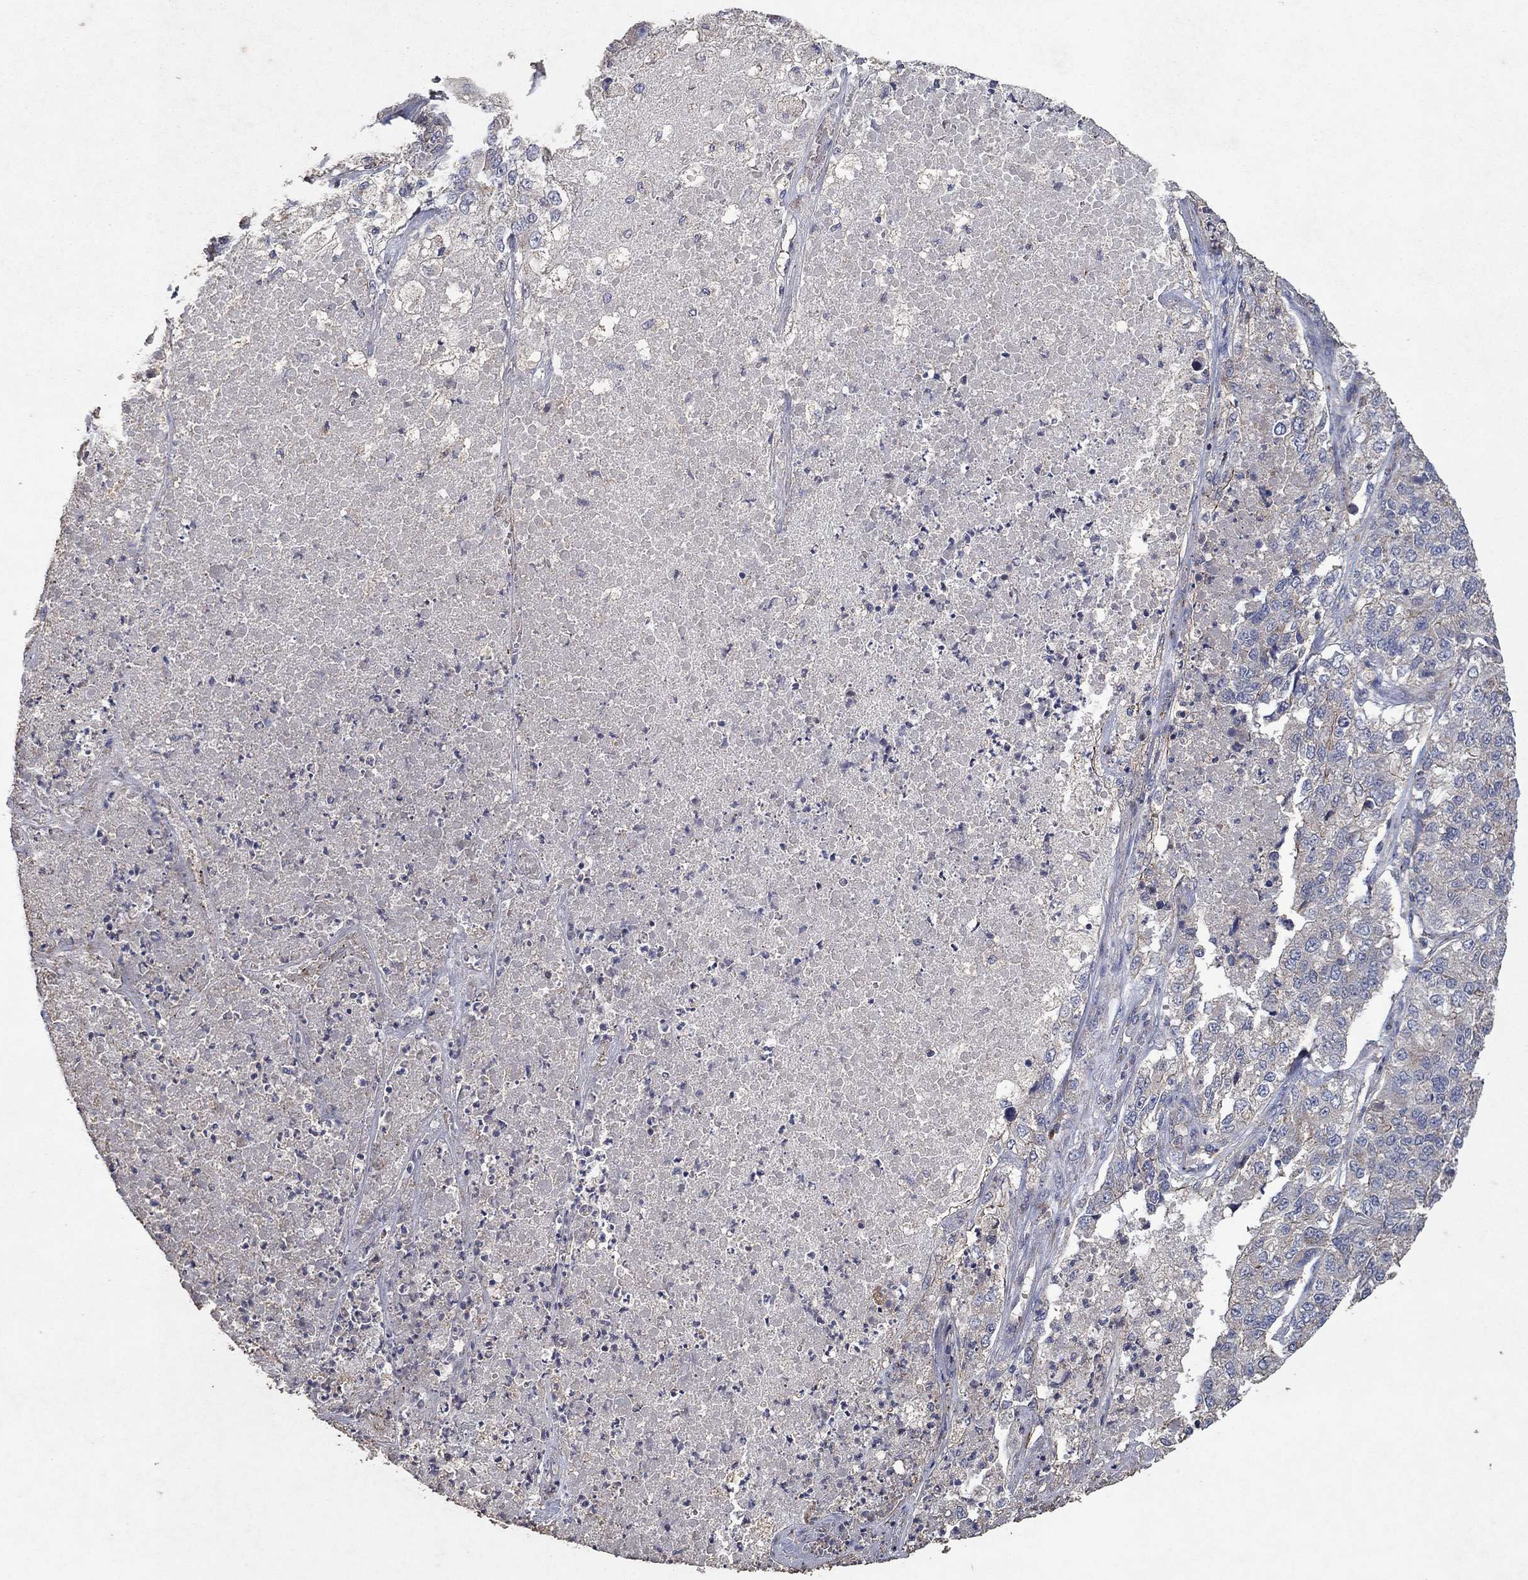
{"staining": {"intensity": "moderate", "quantity": "<25%", "location": "cytoplasmic/membranous"}, "tissue": "lung cancer", "cell_type": "Tumor cells", "image_type": "cancer", "snomed": [{"axis": "morphology", "description": "Adenocarcinoma, NOS"}, {"axis": "topography", "description": "Lung"}], "caption": "Immunohistochemical staining of lung cancer demonstrates low levels of moderate cytoplasmic/membranous protein staining in about <25% of tumor cells. (DAB (3,3'-diaminobenzidine) IHC with brightfield microscopy, high magnification).", "gene": "FRG1", "patient": {"sex": "male", "age": 49}}